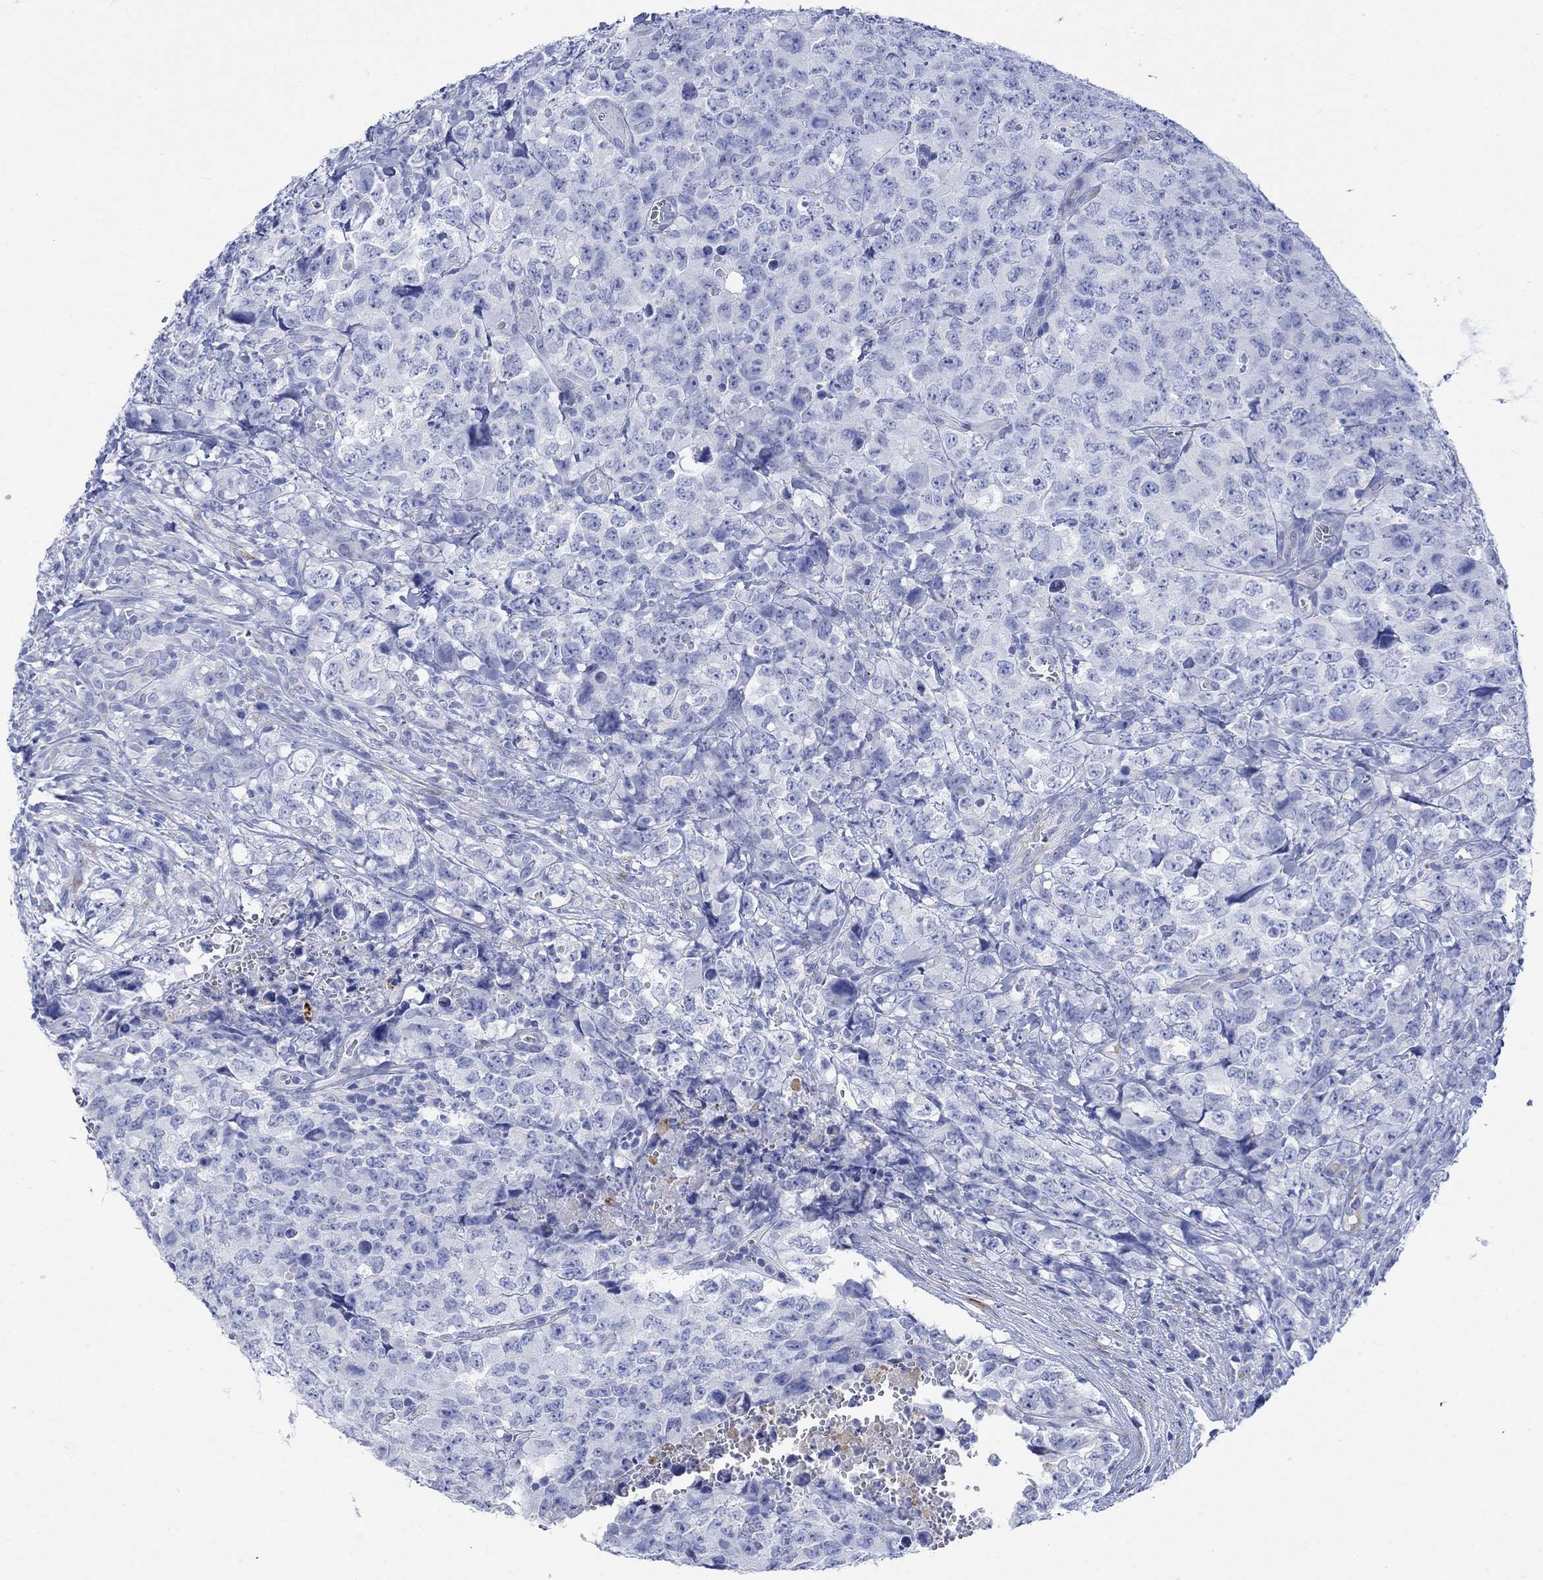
{"staining": {"intensity": "negative", "quantity": "none", "location": "none"}, "tissue": "testis cancer", "cell_type": "Tumor cells", "image_type": "cancer", "snomed": [{"axis": "morphology", "description": "Carcinoma, Embryonal, NOS"}, {"axis": "topography", "description": "Testis"}], "caption": "Immunohistochemistry (IHC) histopathology image of embryonal carcinoma (testis) stained for a protein (brown), which exhibits no positivity in tumor cells. Nuclei are stained in blue.", "gene": "MYL1", "patient": {"sex": "male", "age": 23}}